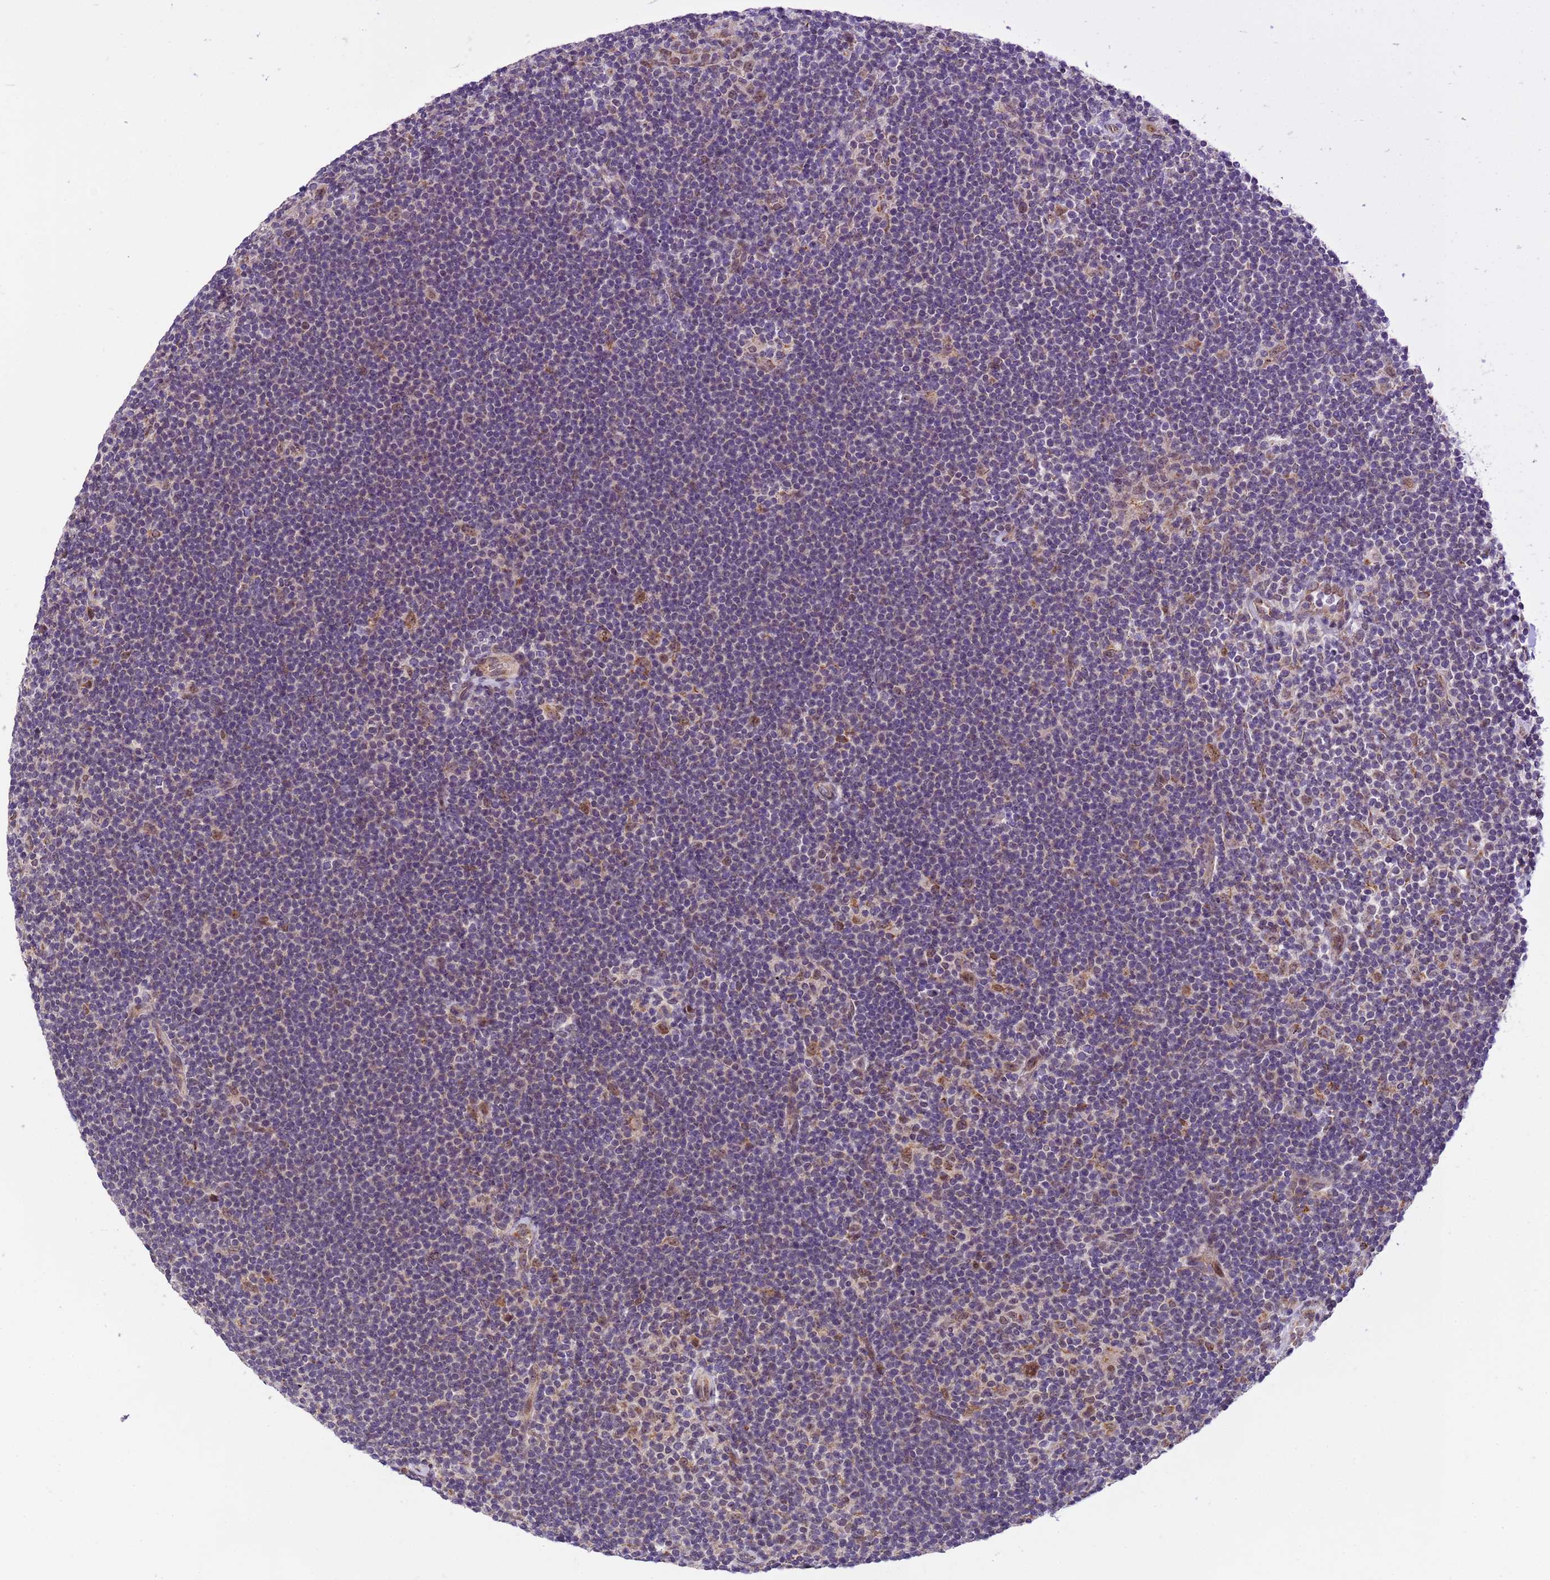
{"staining": {"intensity": "moderate", "quantity": ">75%", "location": "nuclear"}, "tissue": "lymphoma", "cell_type": "Tumor cells", "image_type": "cancer", "snomed": [{"axis": "morphology", "description": "Hodgkin's disease, NOS"}, {"axis": "topography", "description": "Lymph node"}], "caption": "DAB immunohistochemical staining of lymphoma displays moderate nuclear protein expression in about >75% of tumor cells. The protein is stained brown, and the nuclei are stained in blue (DAB (3,3'-diaminobenzidine) IHC with brightfield microscopy, high magnification).", "gene": "RAPGEF3", "patient": {"sex": "female", "age": 57}}